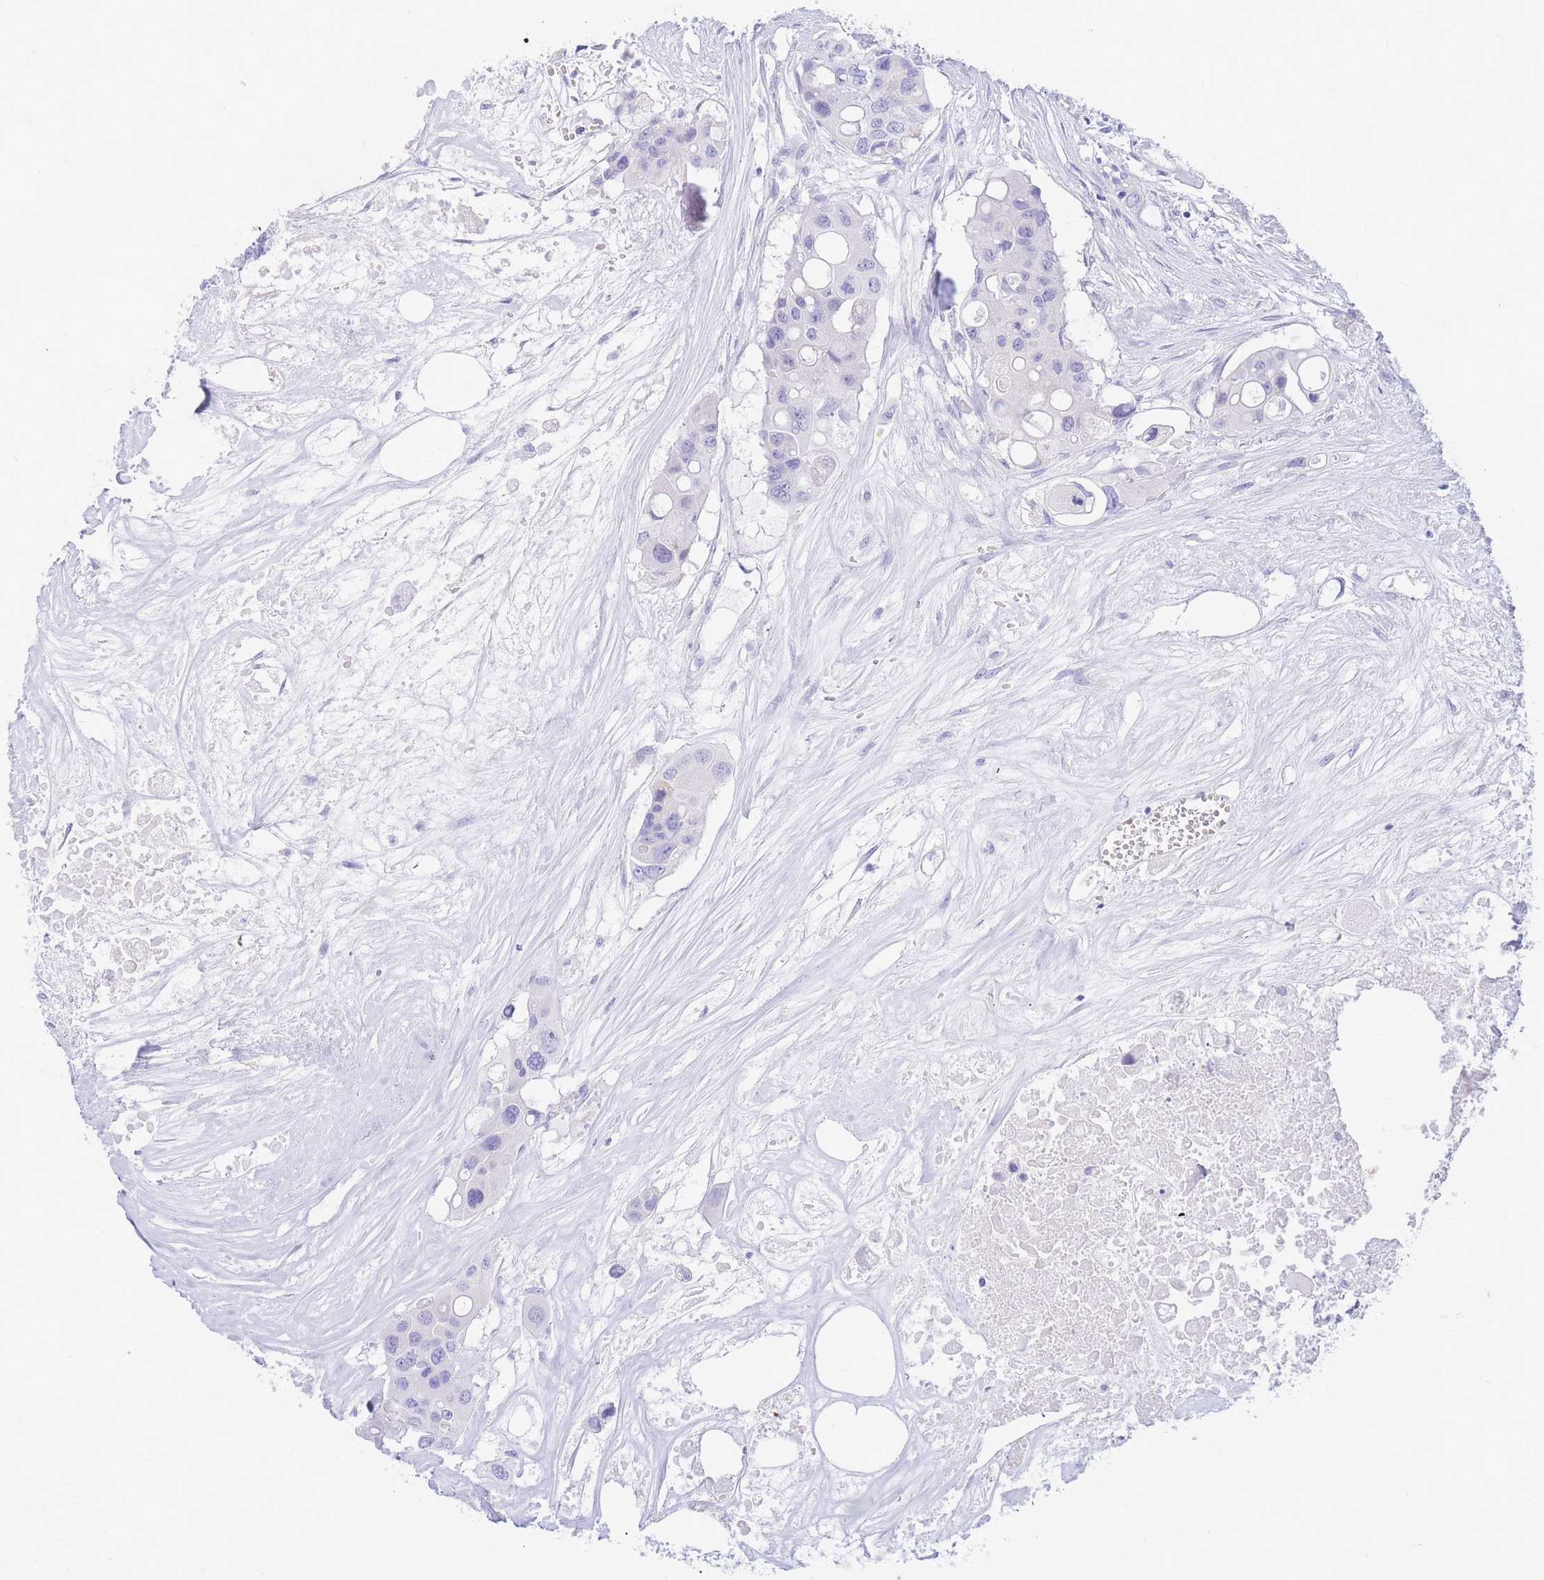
{"staining": {"intensity": "negative", "quantity": "none", "location": "none"}, "tissue": "colorectal cancer", "cell_type": "Tumor cells", "image_type": "cancer", "snomed": [{"axis": "morphology", "description": "Adenocarcinoma, NOS"}, {"axis": "topography", "description": "Colon"}], "caption": "Tumor cells show no significant protein expression in colorectal cancer (adenocarcinoma).", "gene": "SSUH2", "patient": {"sex": "male", "age": 77}}